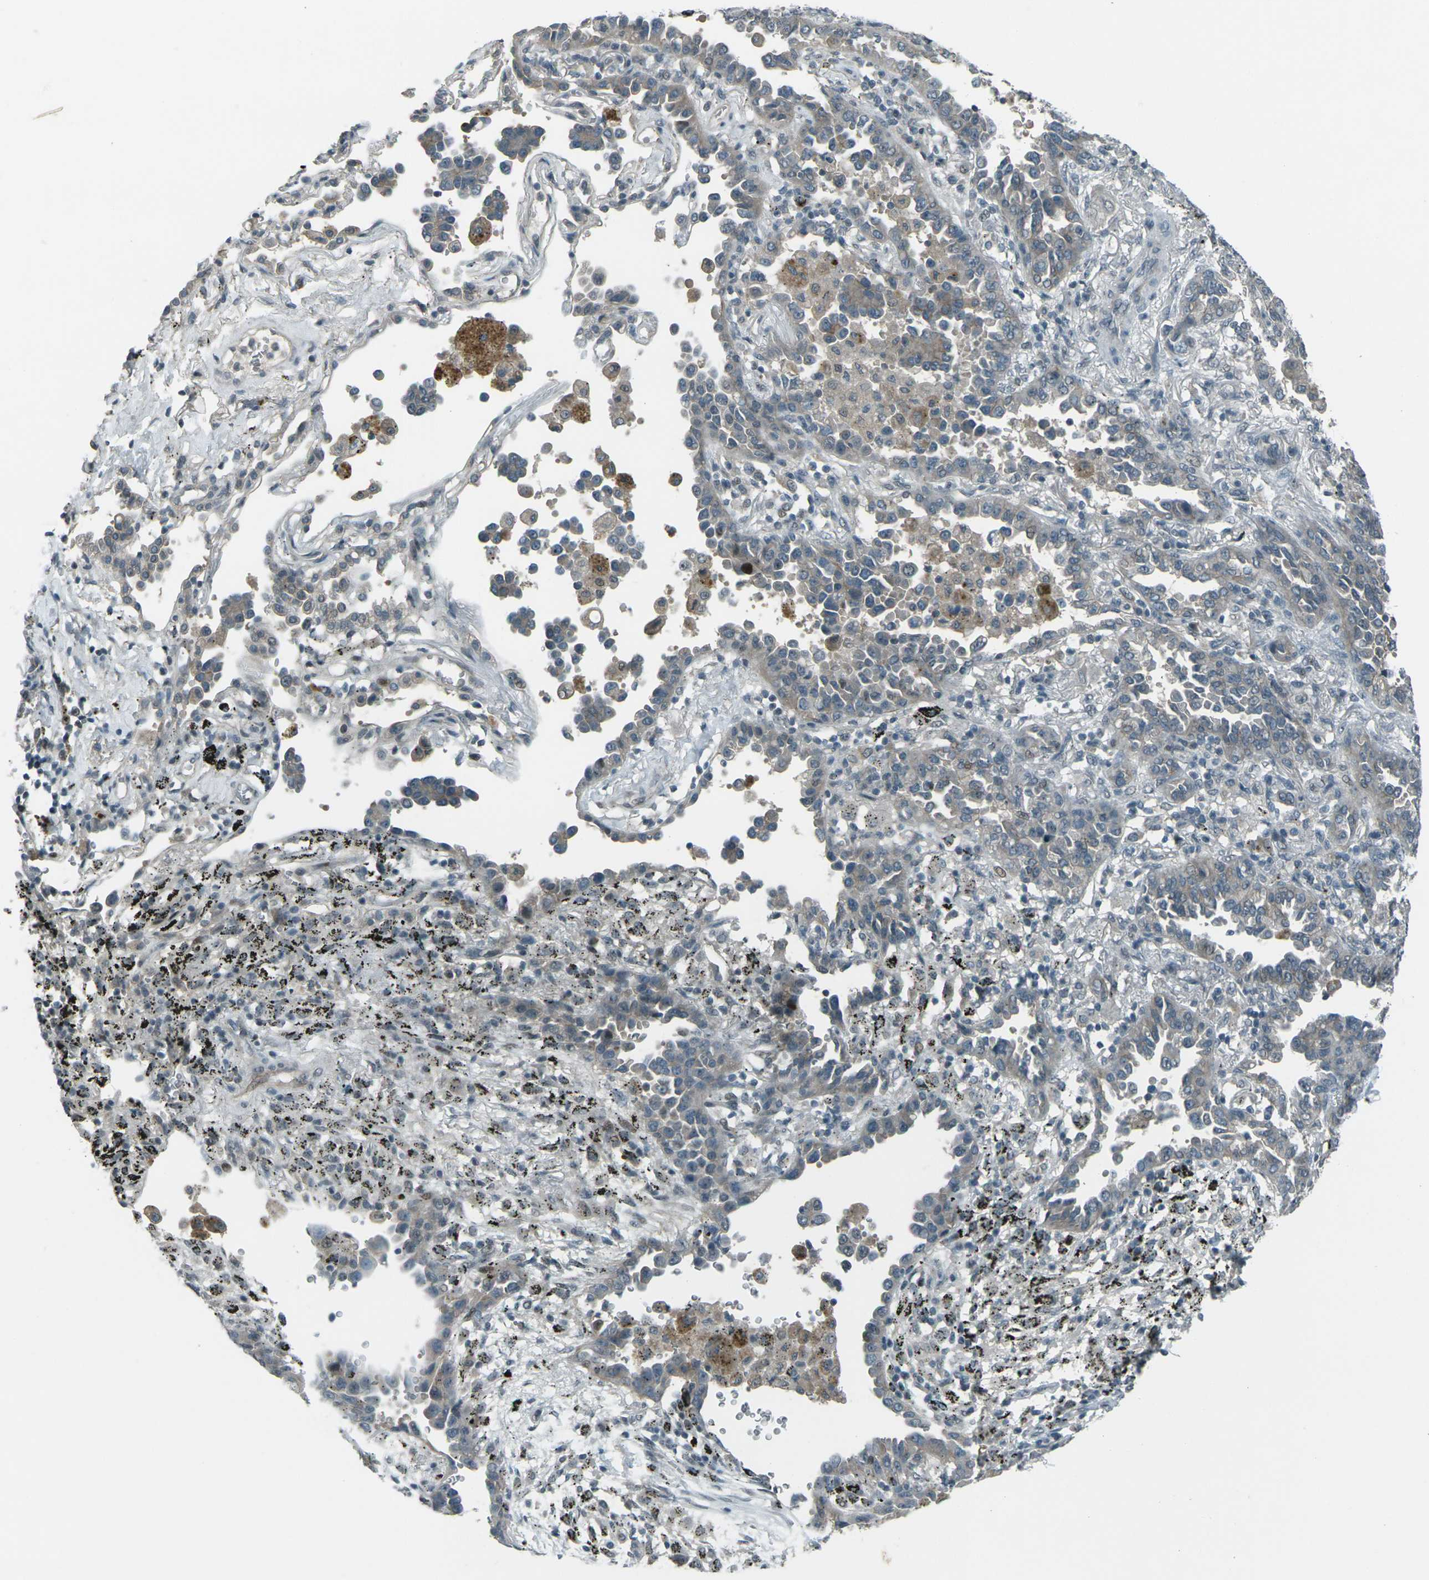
{"staining": {"intensity": "weak", "quantity": "<25%", "location": "cytoplasmic/membranous"}, "tissue": "lung cancer", "cell_type": "Tumor cells", "image_type": "cancer", "snomed": [{"axis": "morphology", "description": "Normal tissue, NOS"}, {"axis": "morphology", "description": "Adenocarcinoma, NOS"}, {"axis": "topography", "description": "Lung"}], "caption": "Immunohistochemistry (IHC) photomicrograph of neoplastic tissue: lung adenocarcinoma stained with DAB demonstrates no significant protein expression in tumor cells.", "gene": "GPR19", "patient": {"sex": "male", "age": 59}}